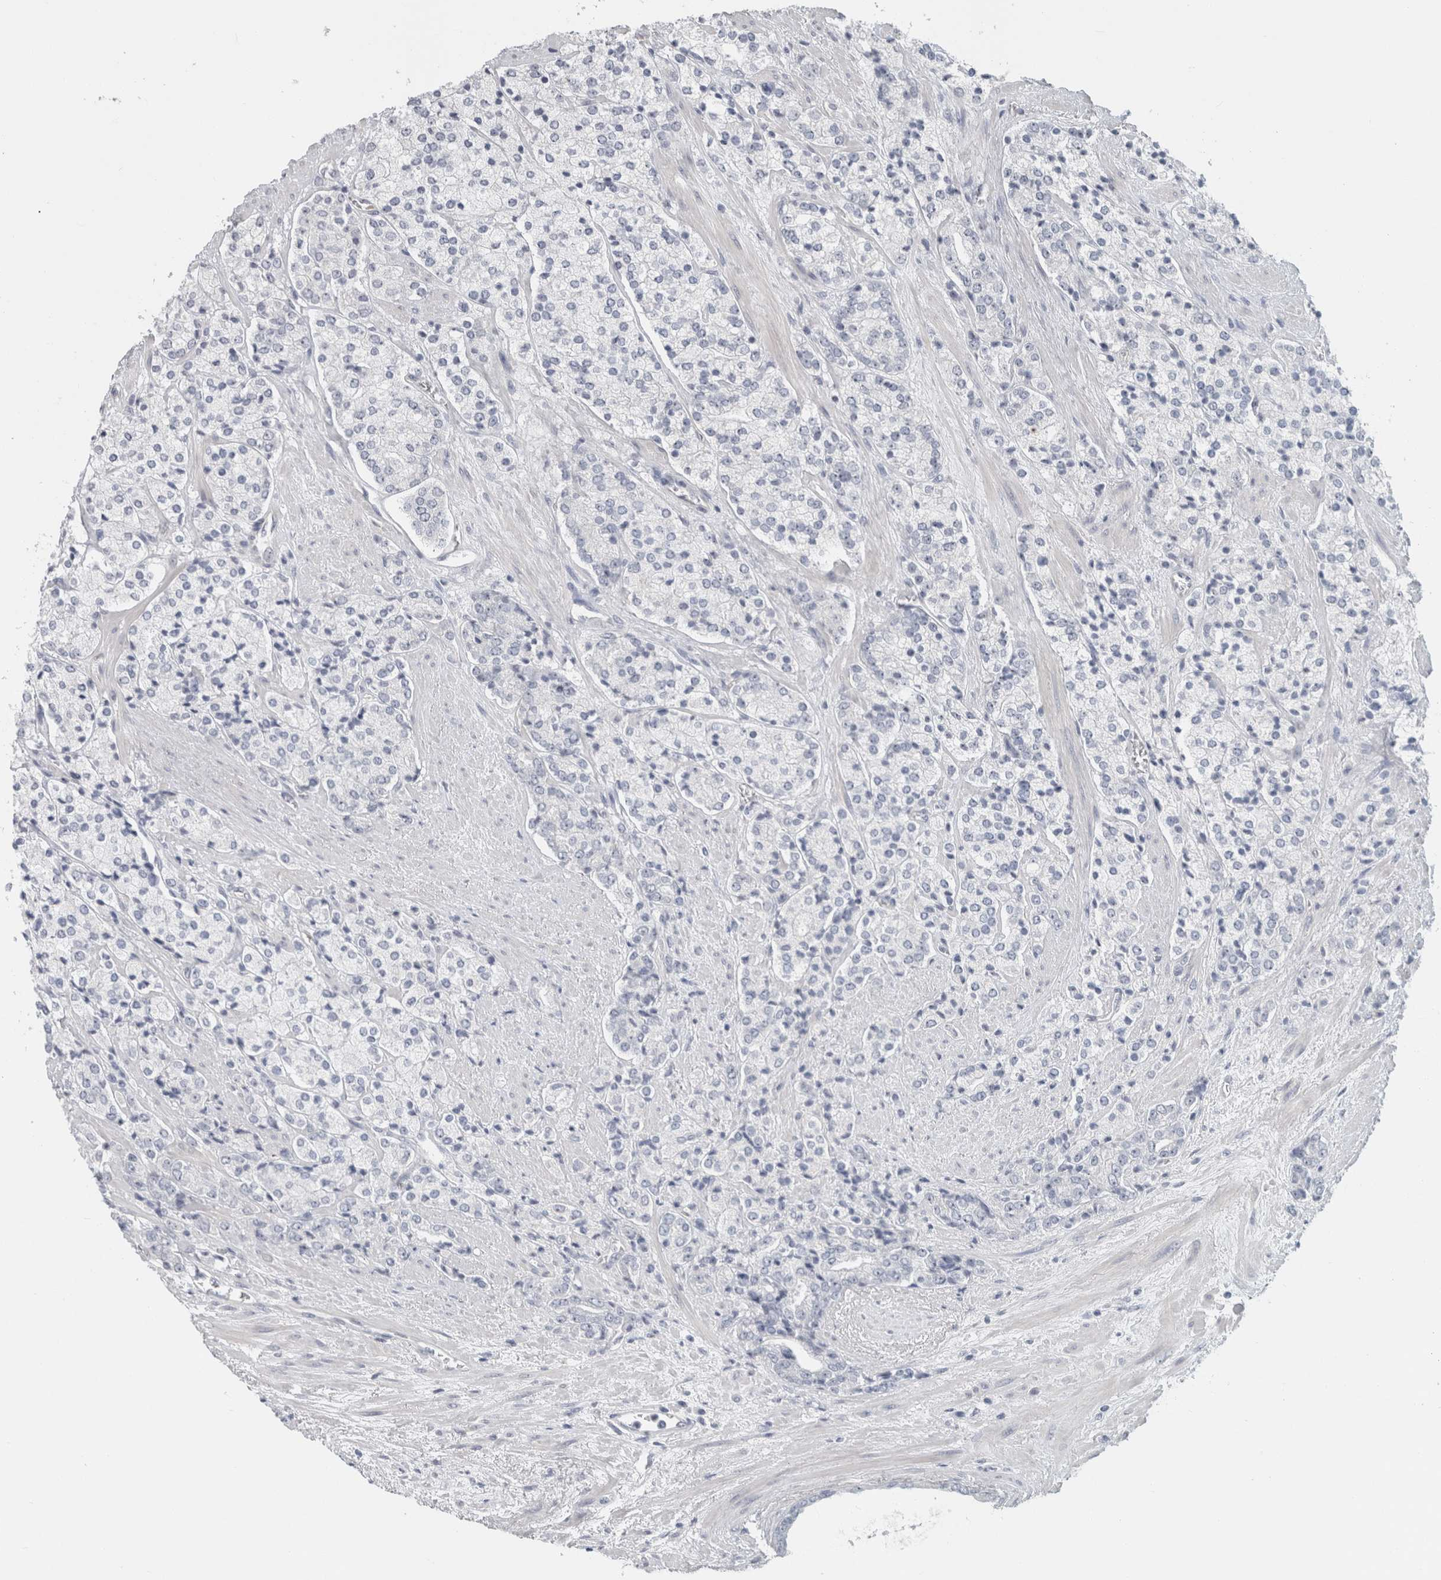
{"staining": {"intensity": "negative", "quantity": "none", "location": "none"}, "tissue": "prostate cancer", "cell_type": "Tumor cells", "image_type": "cancer", "snomed": [{"axis": "morphology", "description": "Adenocarcinoma, High grade"}, {"axis": "topography", "description": "Prostate"}], "caption": "This is an immunohistochemistry (IHC) micrograph of human prostate cancer. There is no staining in tumor cells.", "gene": "FMR1NB", "patient": {"sex": "male", "age": 71}}